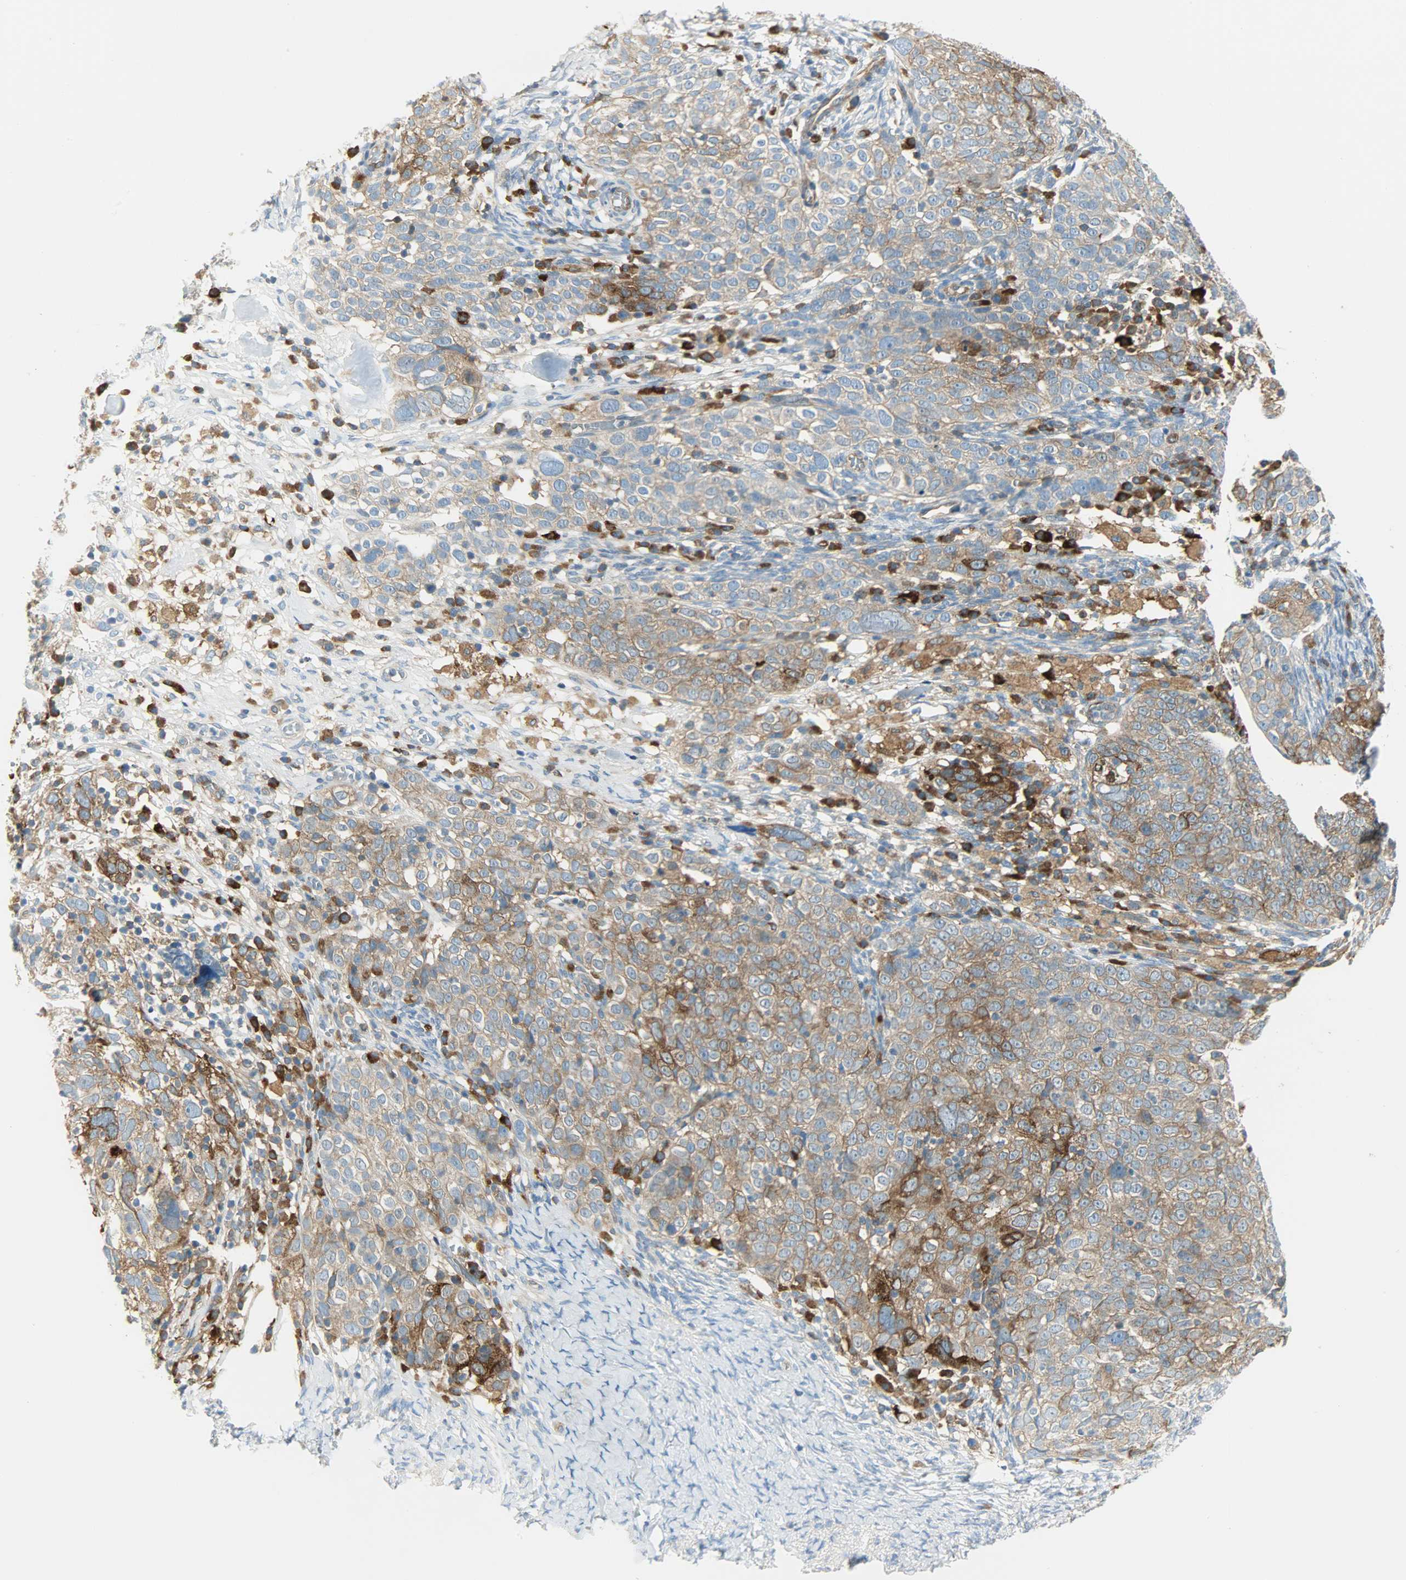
{"staining": {"intensity": "strong", "quantity": ">75%", "location": "cytoplasmic/membranous"}, "tissue": "ovarian cancer", "cell_type": "Tumor cells", "image_type": "cancer", "snomed": [{"axis": "morphology", "description": "Normal tissue, NOS"}, {"axis": "morphology", "description": "Cystadenocarcinoma, serous, NOS"}, {"axis": "topography", "description": "Ovary"}], "caption": "Human serous cystadenocarcinoma (ovarian) stained with a protein marker displays strong staining in tumor cells.", "gene": "WARS1", "patient": {"sex": "female", "age": 62}}